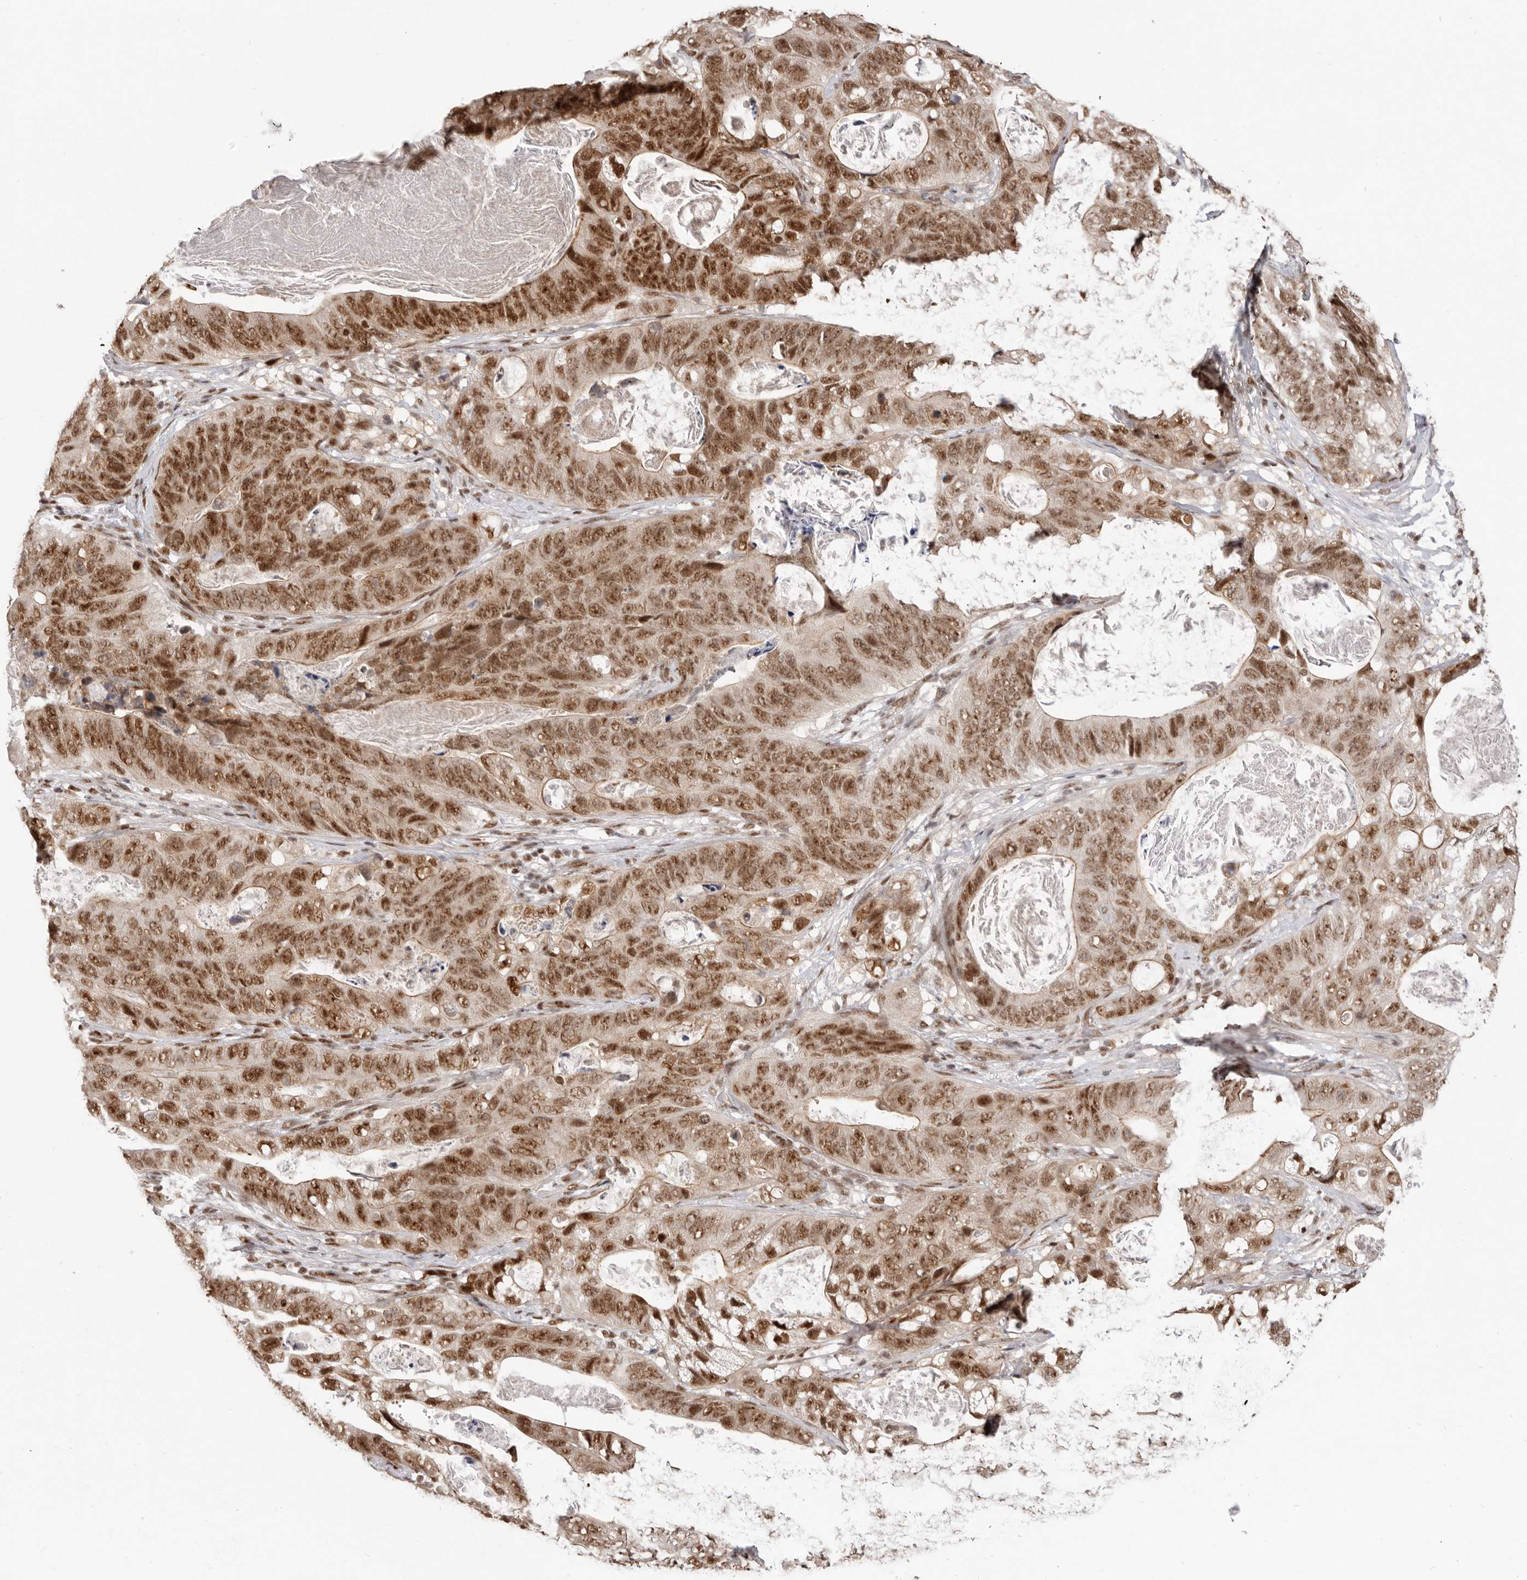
{"staining": {"intensity": "moderate", "quantity": ">75%", "location": "nuclear"}, "tissue": "stomach cancer", "cell_type": "Tumor cells", "image_type": "cancer", "snomed": [{"axis": "morphology", "description": "Normal tissue, NOS"}, {"axis": "morphology", "description": "Adenocarcinoma, NOS"}, {"axis": "topography", "description": "Stomach"}], "caption": "Approximately >75% of tumor cells in human stomach cancer exhibit moderate nuclear protein staining as visualized by brown immunohistochemical staining.", "gene": "CHTOP", "patient": {"sex": "female", "age": 89}}